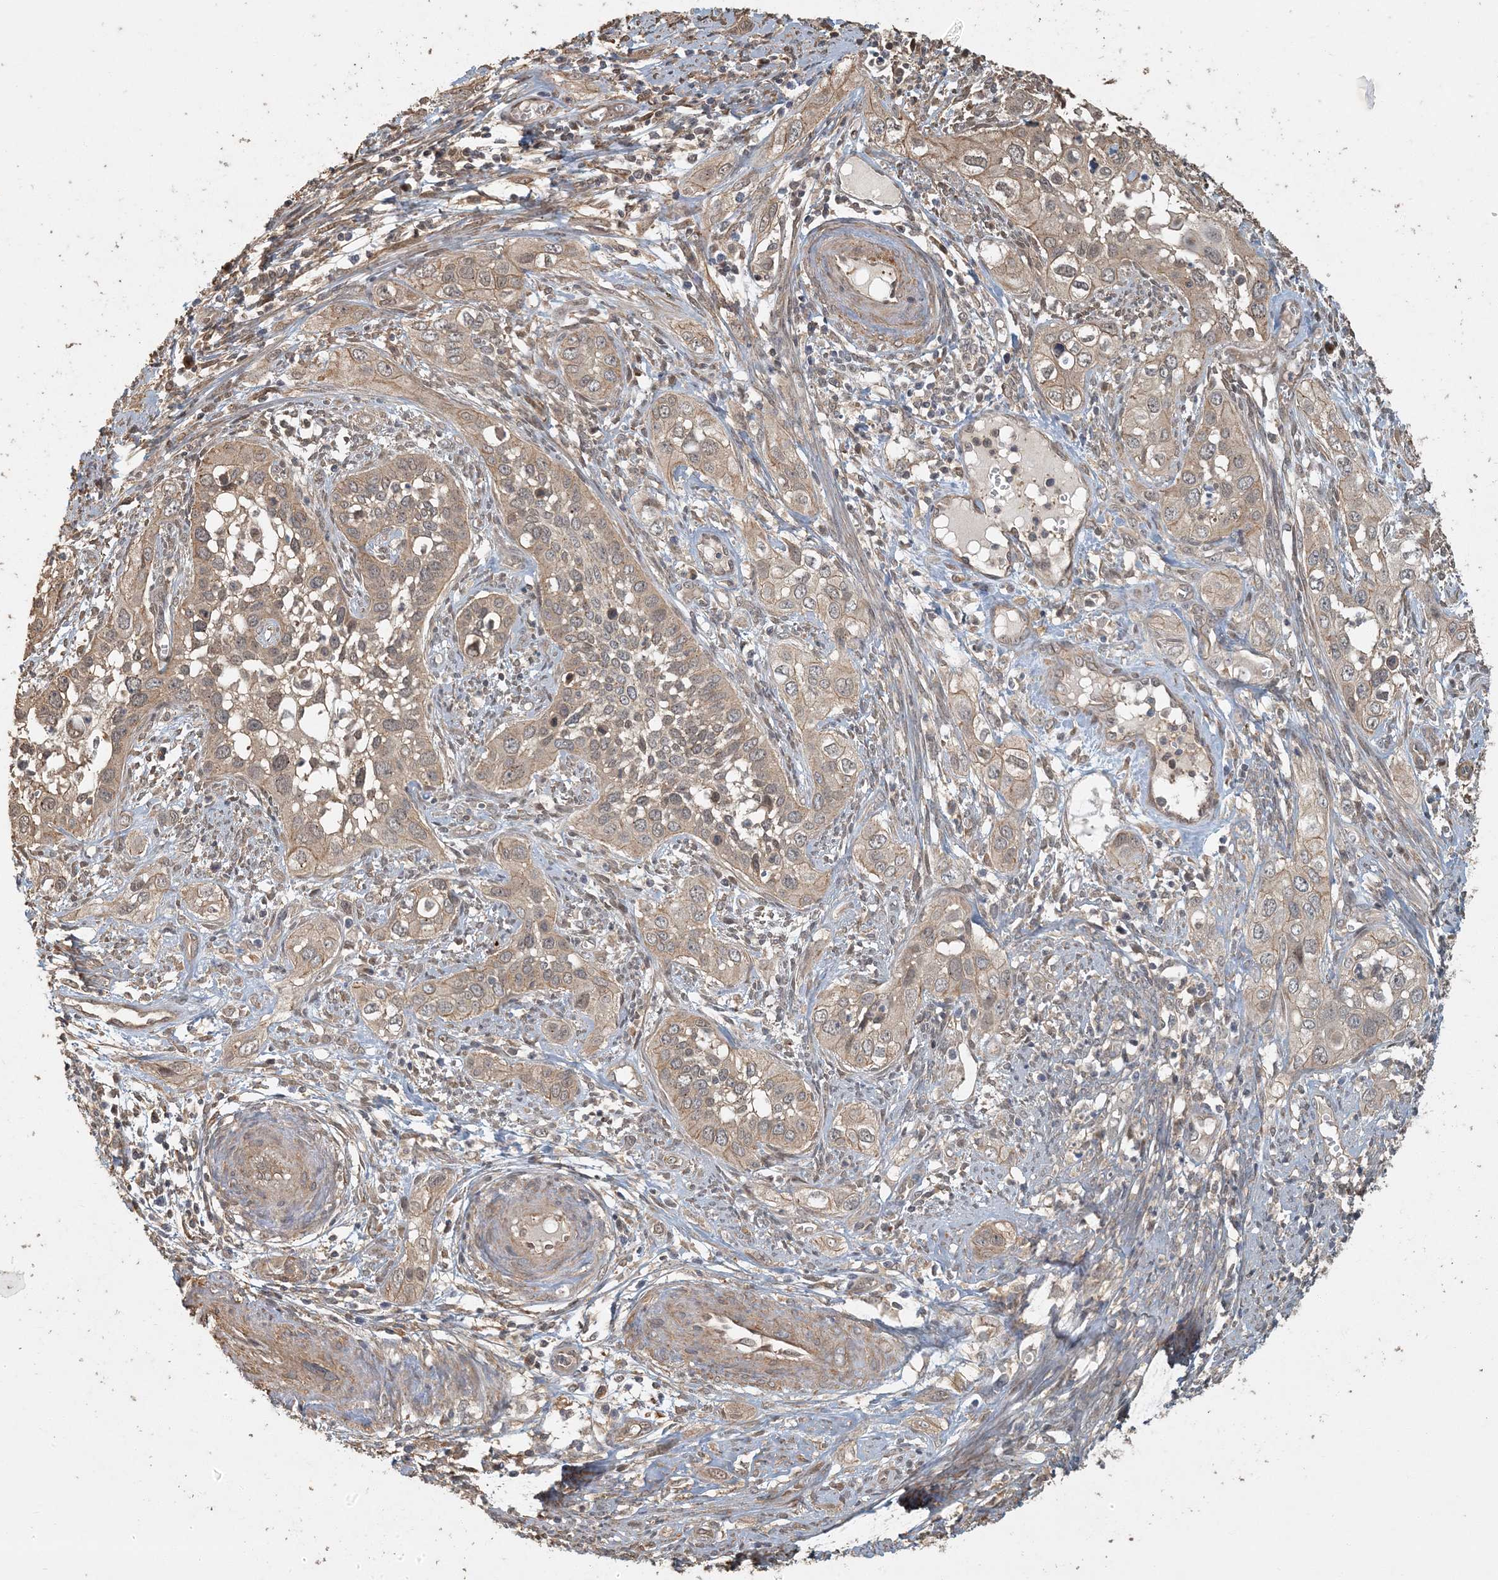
{"staining": {"intensity": "weak", "quantity": ">75%", "location": "cytoplasmic/membranous"}, "tissue": "cervical cancer", "cell_type": "Tumor cells", "image_type": "cancer", "snomed": [{"axis": "morphology", "description": "Squamous cell carcinoma, NOS"}, {"axis": "topography", "description": "Cervix"}], "caption": "Immunohistochemical staining of cervical squamous cell carcinoma exhibits low levels of weak cytoplasmic/membranous staining in approximately >75% of tumor cells.", "gene": "AK9", "patient": {"sex": "female", "age": 34}}